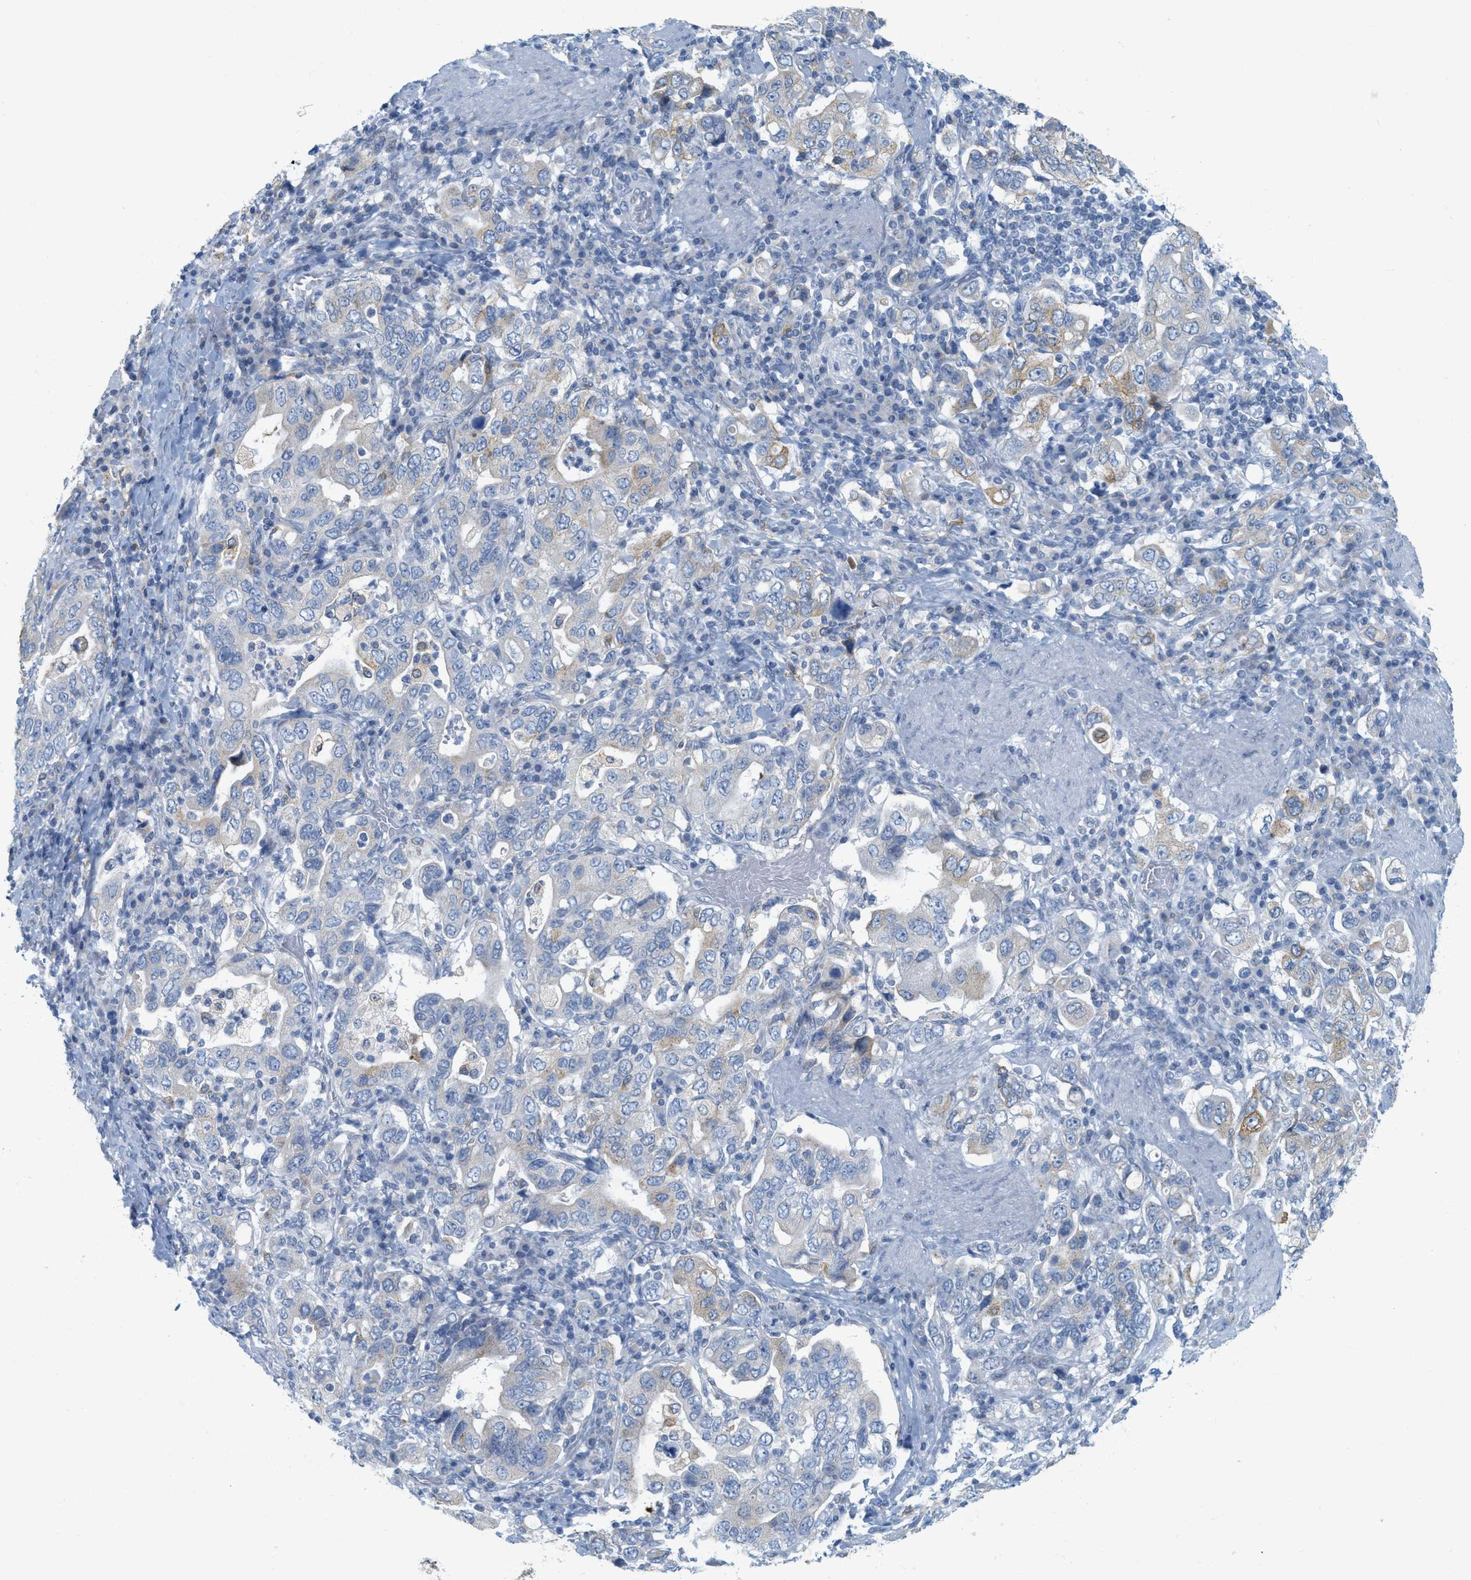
{"staining": {"intensity": "weak", "quantity": "<25%", "location": "cytoplasmic/membranous"}, "tissue": "stomach cancer", "cell_type": "Tumor cells", "image_type": "cancer", "snomed": [{"axis": "morphology", "description": "Adenocarcinoma, NOS"}, {"axis": "topography", "description": "Stomach, upper"}], "caption": "Immunohistochemical staining of human stomach cancer (adenocarcinoma) reveals no significant positivity in tumor cells.", "gene": "TEX264", "patient": {"sex": "male", "age": 62}}